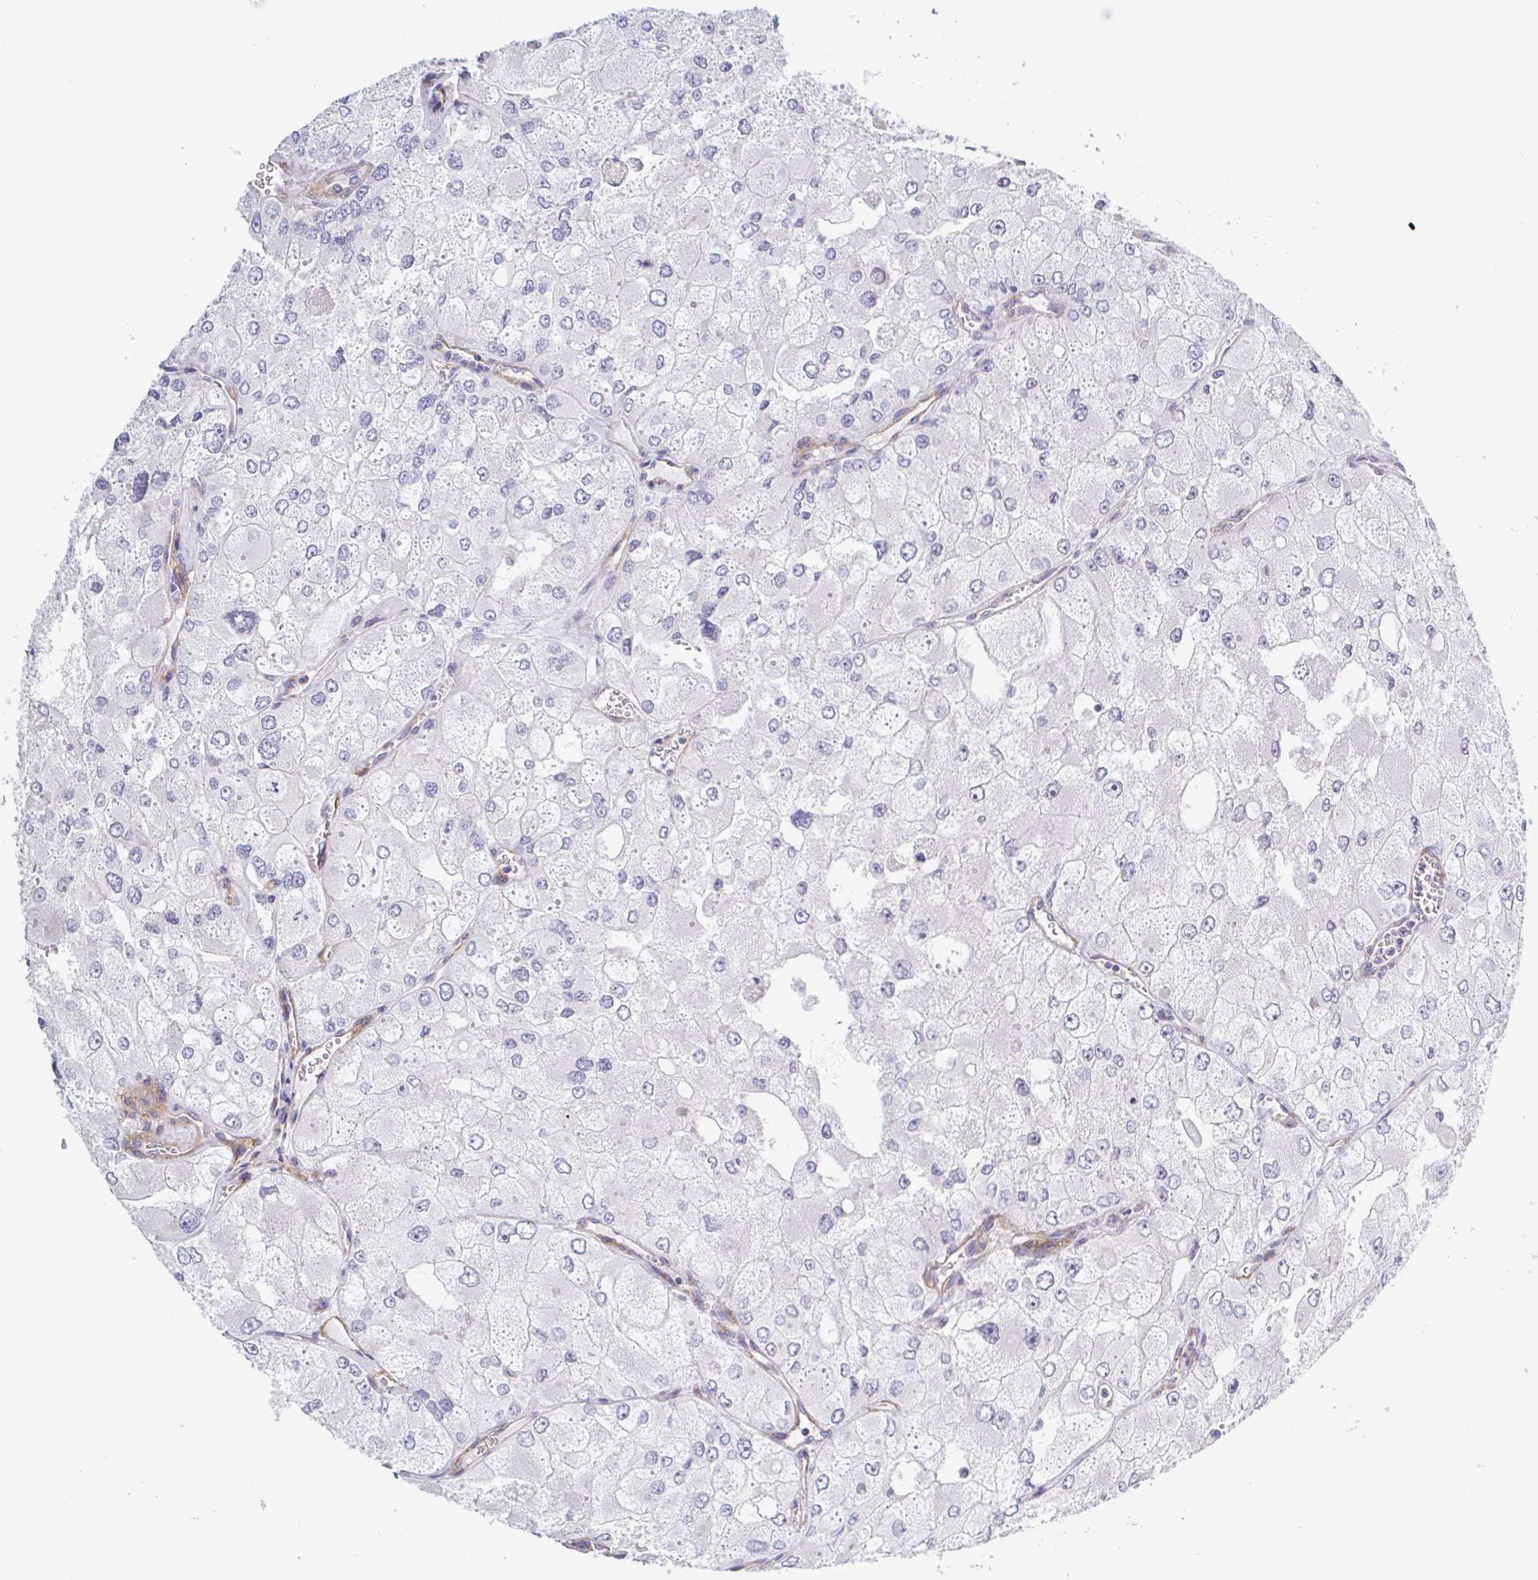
{"staining": {"intensity": "negative", "quantity": "none", "location": "none"}, "tissue": "renal cancer", "cell_type": "Tumor cells", "image_type": "cancer", "snomed": [{"axis": "morphology", "description": "Adenocarcinoma, NOS"}, {"axis": "topography", "description": "Kidney"}], "caption": "Immunohistochemical staining of human renal cancer (adenocarcinoma) reveals no significant expression in tumor cells.", "gene": "SHISA7", "patient": {"sex": "female", "age": 70}}